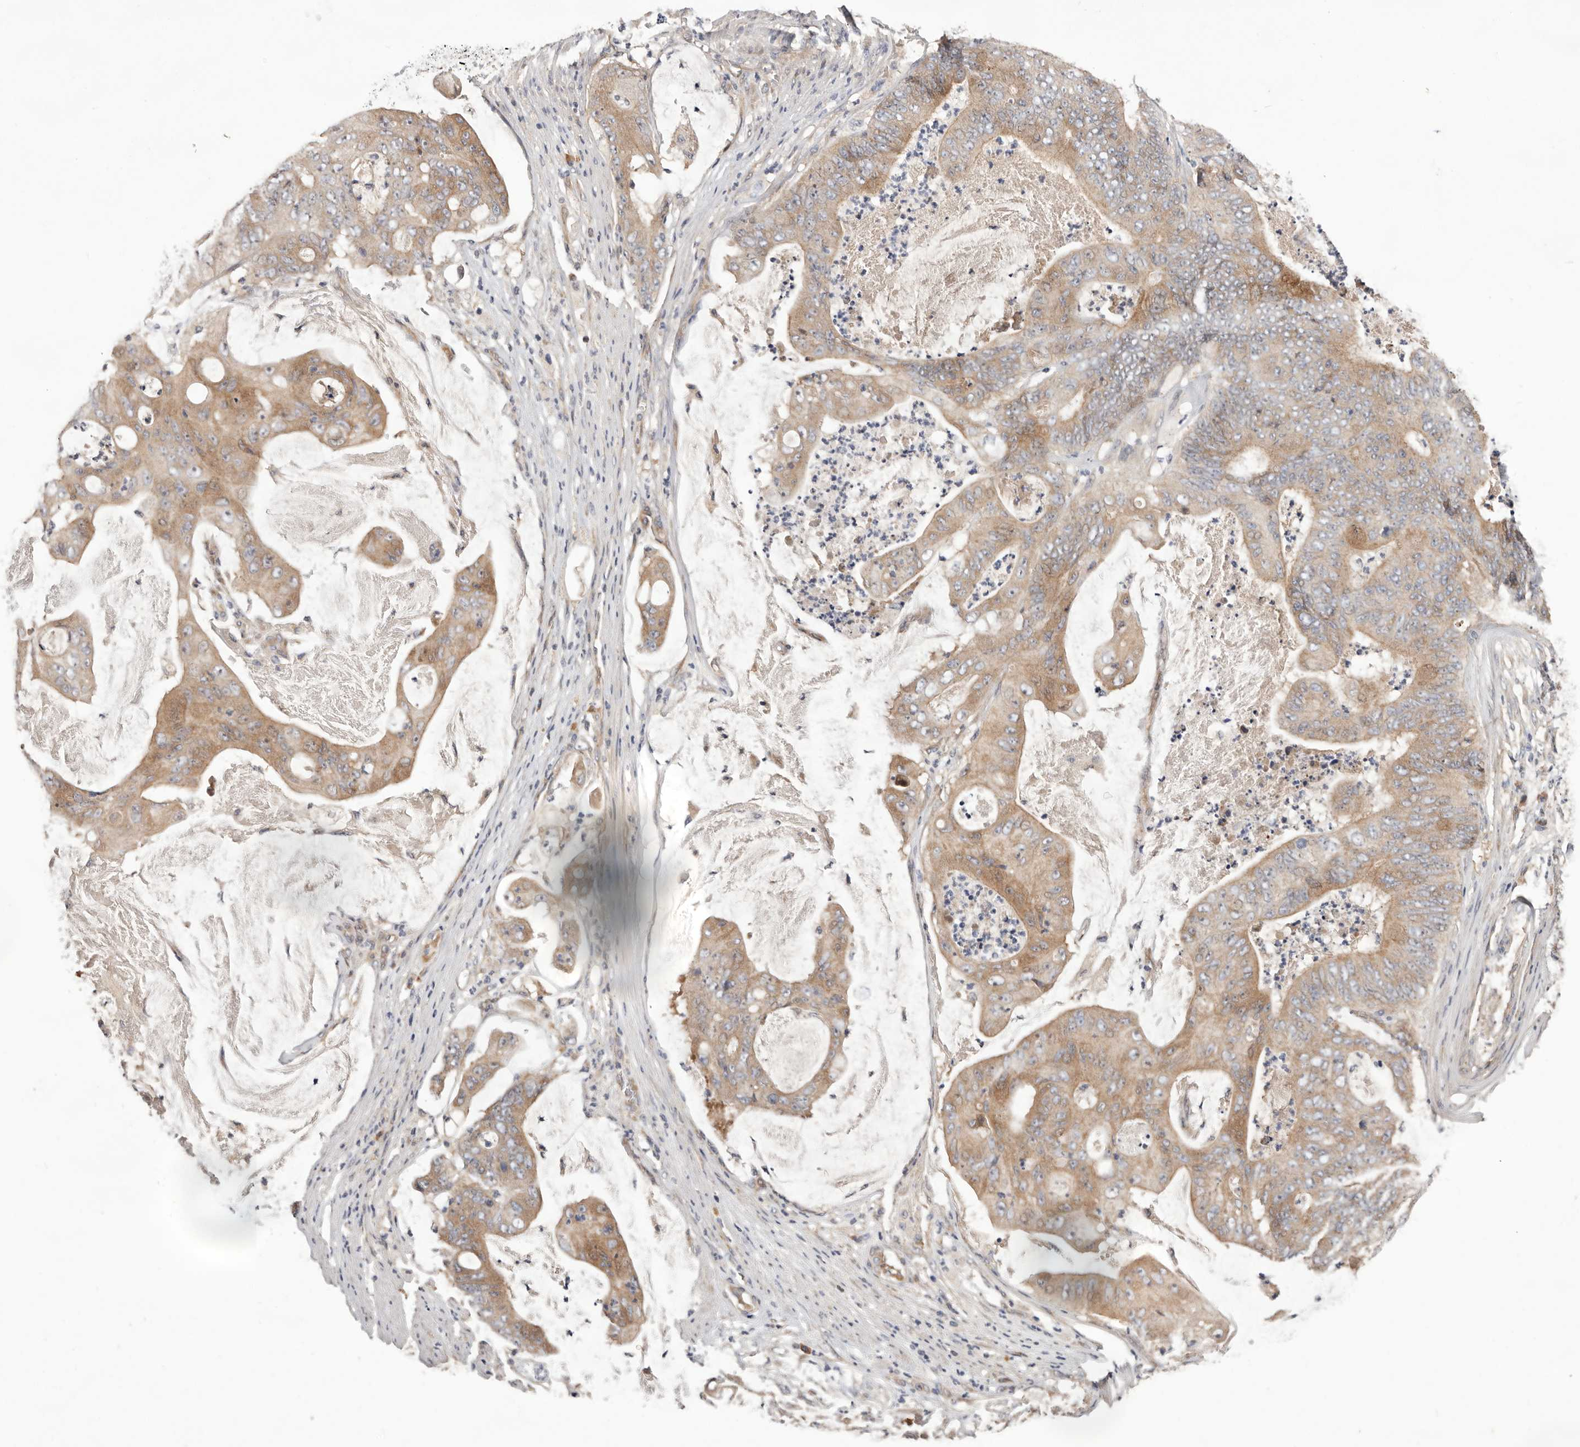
{"staining": {"intensity": "moderate", "quantity": ">75%", "location": "cytoplasmic/membranous"}, "tissue": "stomach cancer", "cell_type": "Tumor cells", "image_type": "cancer", "snomed": [{"axis": "morphology", "description": "Adenocarcinoma, NOS"}, {"axis": "topography", "description": "Stomach"}], "caption": "Immunohistochemistry histopathology image of adenocarcinoma (stomach) stained for a protein (brown), which shows medium levels of moderate cytoplasmic/membranous staining in about >75% of tumor cells.", "gene": "DOP1A", "patient": {"sex": "female", "age": 73}}